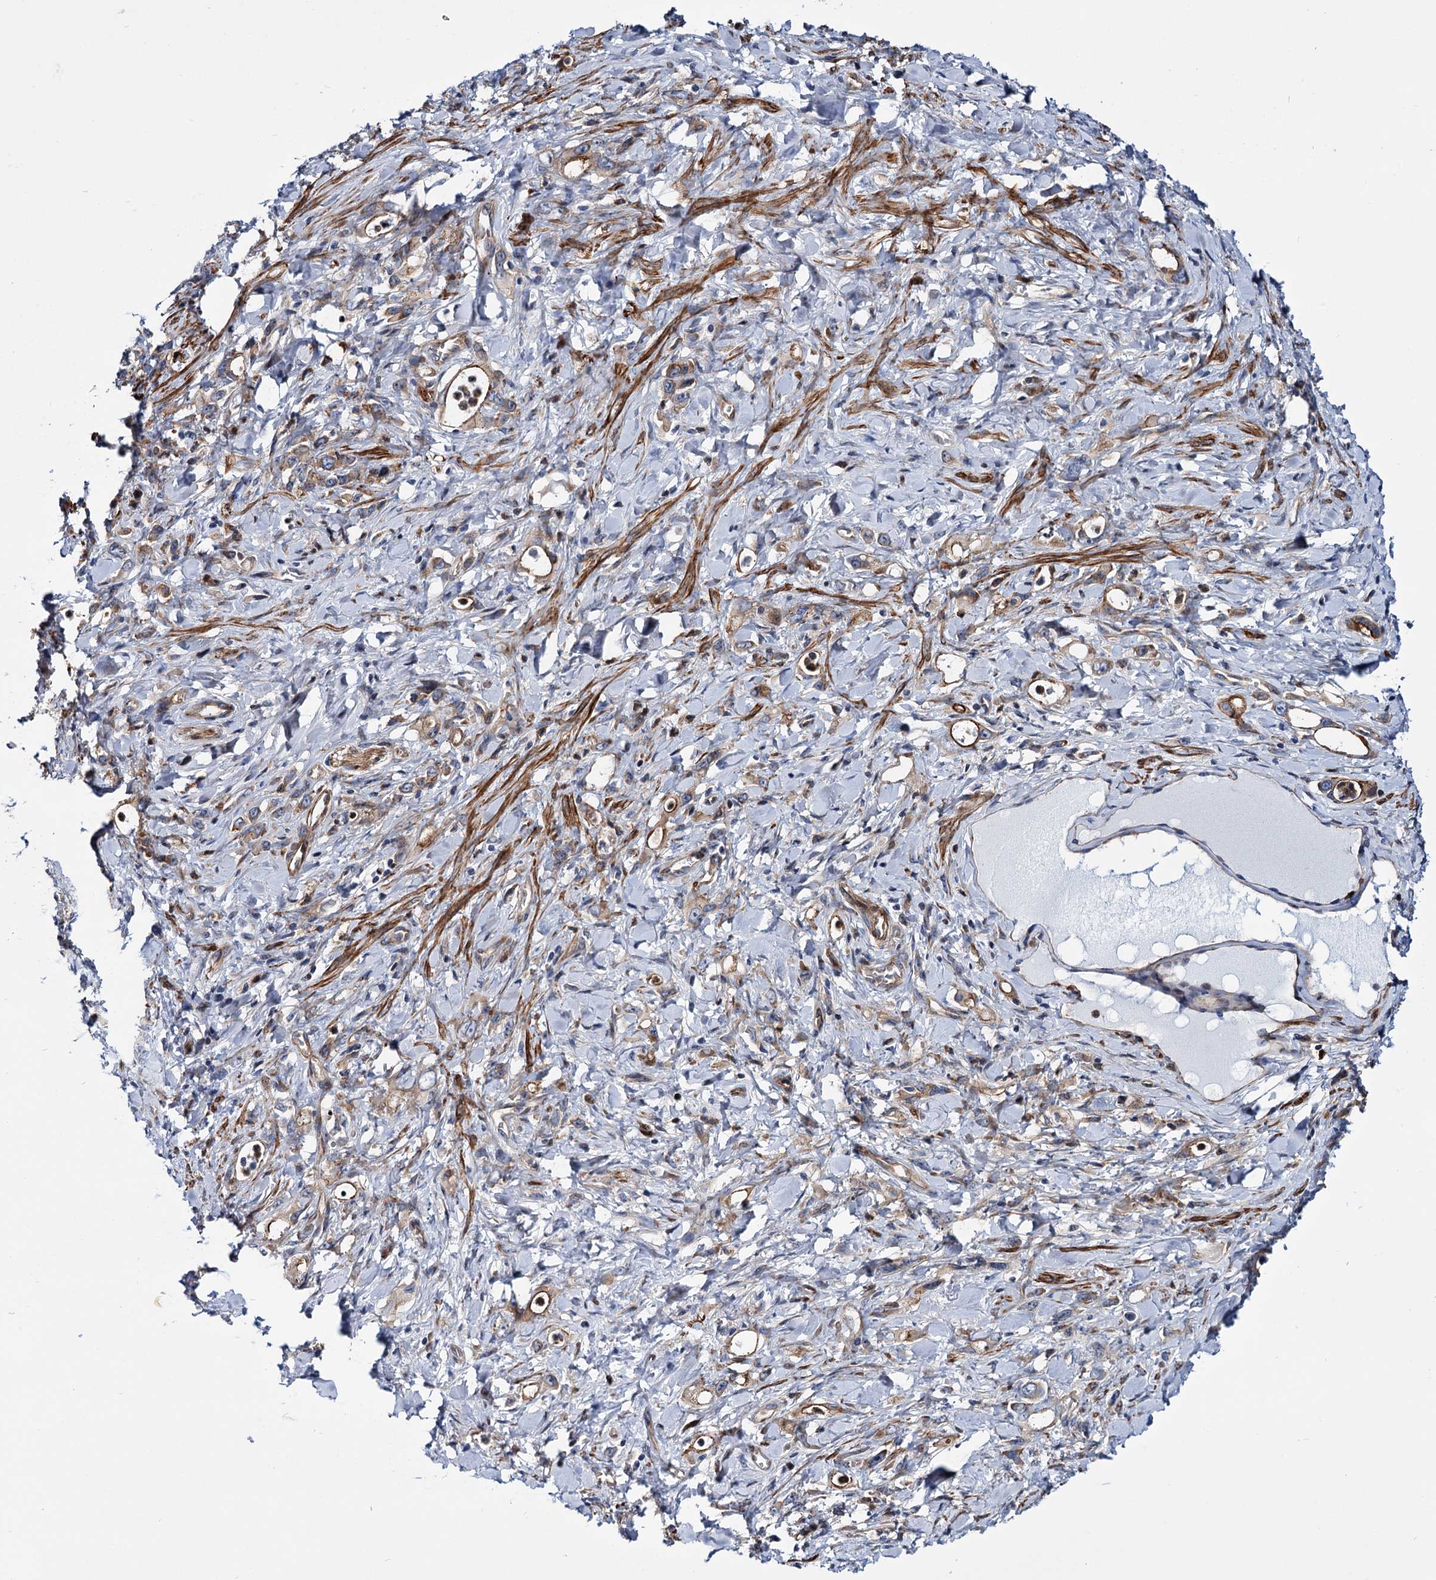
{"staining": {"intensity": "weak", "quantity": "25%-75%", "location": "cytoplasmic/membranous"}, "tissue": "stomach cancer", "cell_type": "Tumor cells", "image_type": "cancer", "snomed": [{"axis": "morphology", "description": "Adenocarcinoma, NOS"}, {"axis": "topography", "description": "Stomach, lower"}], "caption": "Approximately 25%-75% of tumor cells in stomach cancer demonstrate weak cytoplasmic/membranous protein staining as visualized by brown immunohistochemical staining.", "gene": "THAP9", "patient": {"sex": "female", "age": 43}}